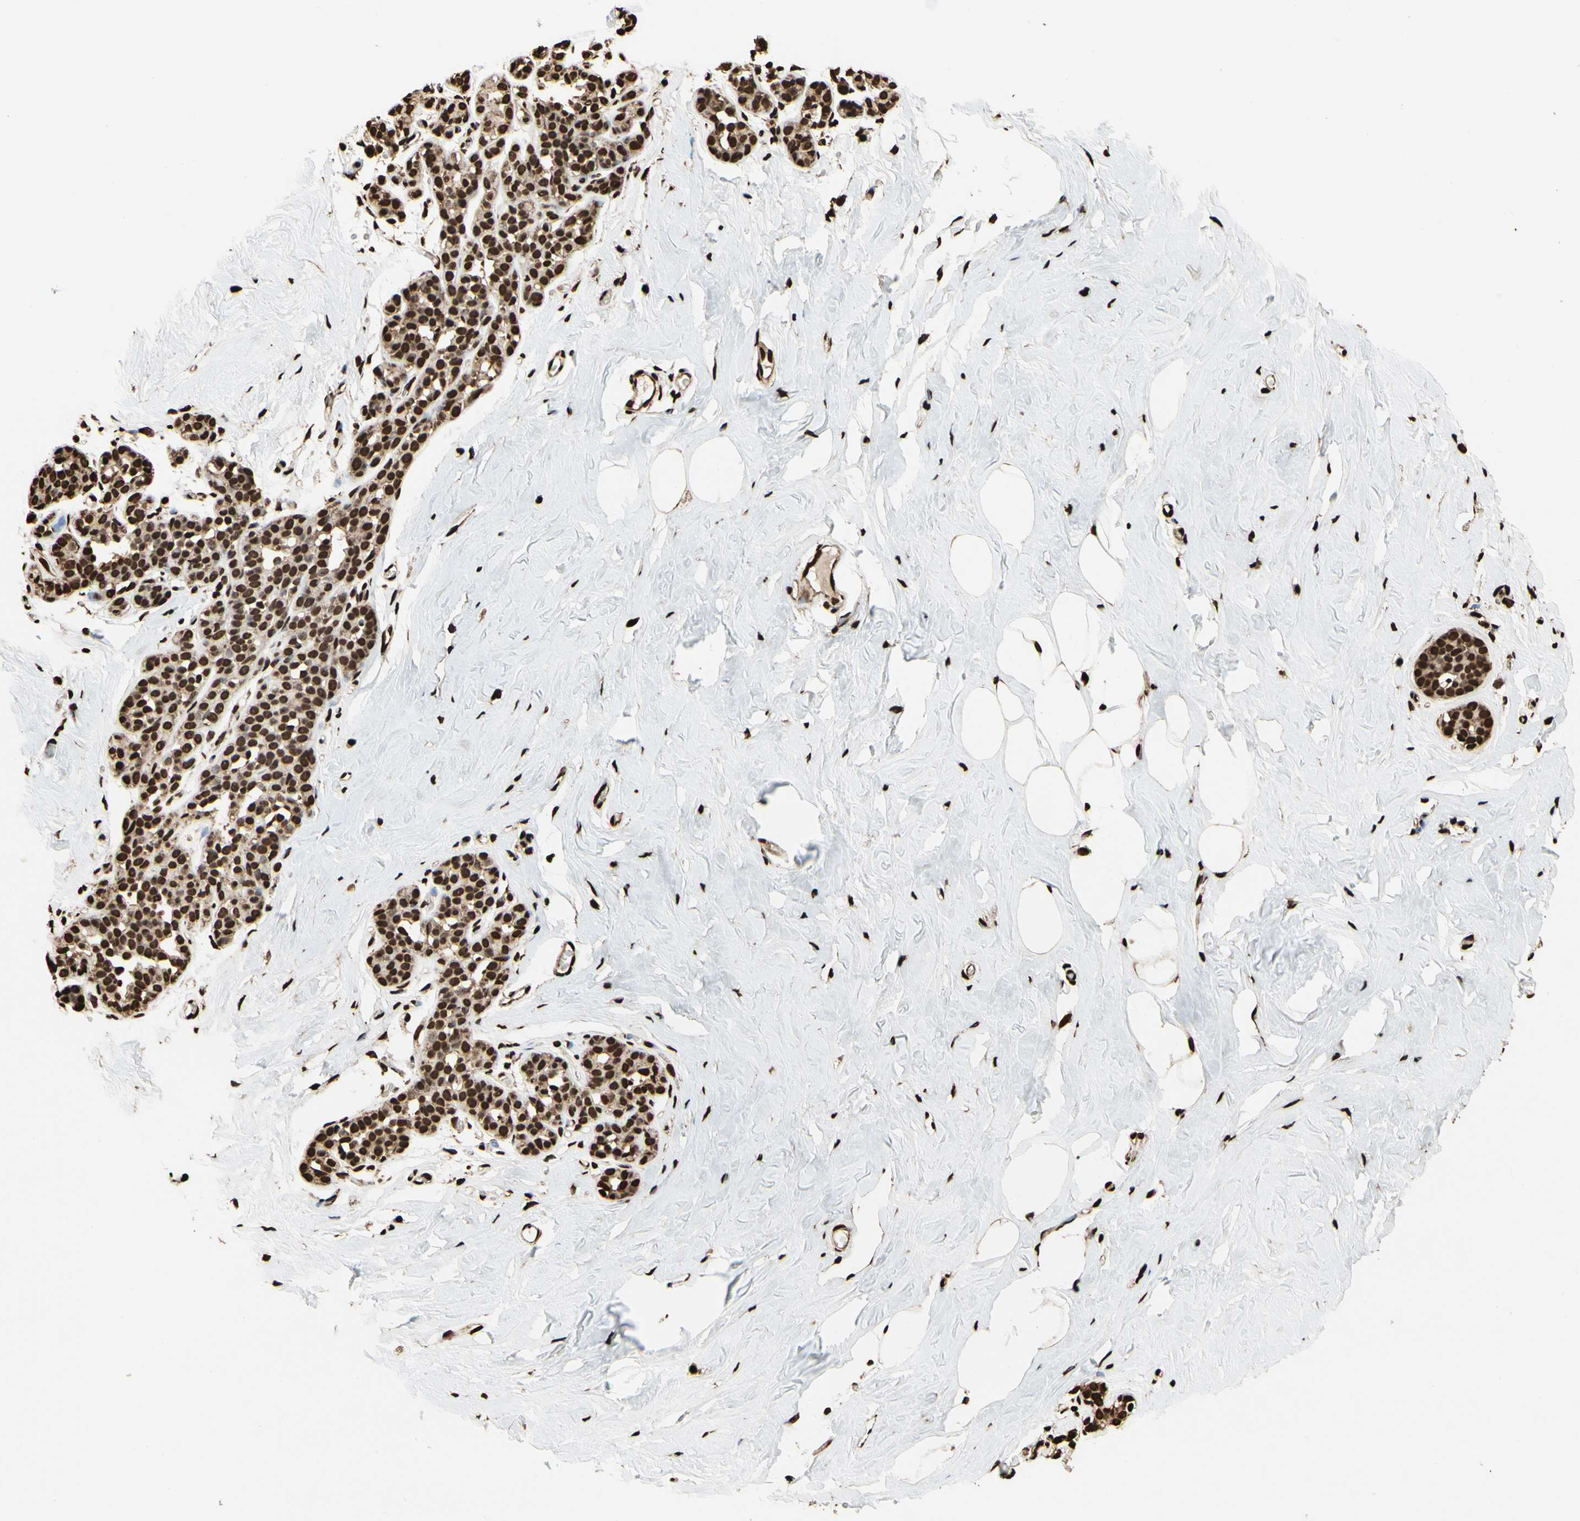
{"staining": {"intensity": "strong", "quantity": ">75%", "location": "nuclear"}, "tissue": "breast", "cell_type": "Adipocytes", "image_type": "normal", "snomed": [{"axis": "morphology", "description": "Normal tissue, NOS"}, {"axis": "topography", "description": "Breast"}], "caption": "A brown stain shows strong nuclear staining of a protein in adipocytes of unremarkable breast. (brown staining indicates protein expression, while blue staining denotes nuclei).", "gene": "HNRNPK", "patient": {"sex": "female", "age": 75}}